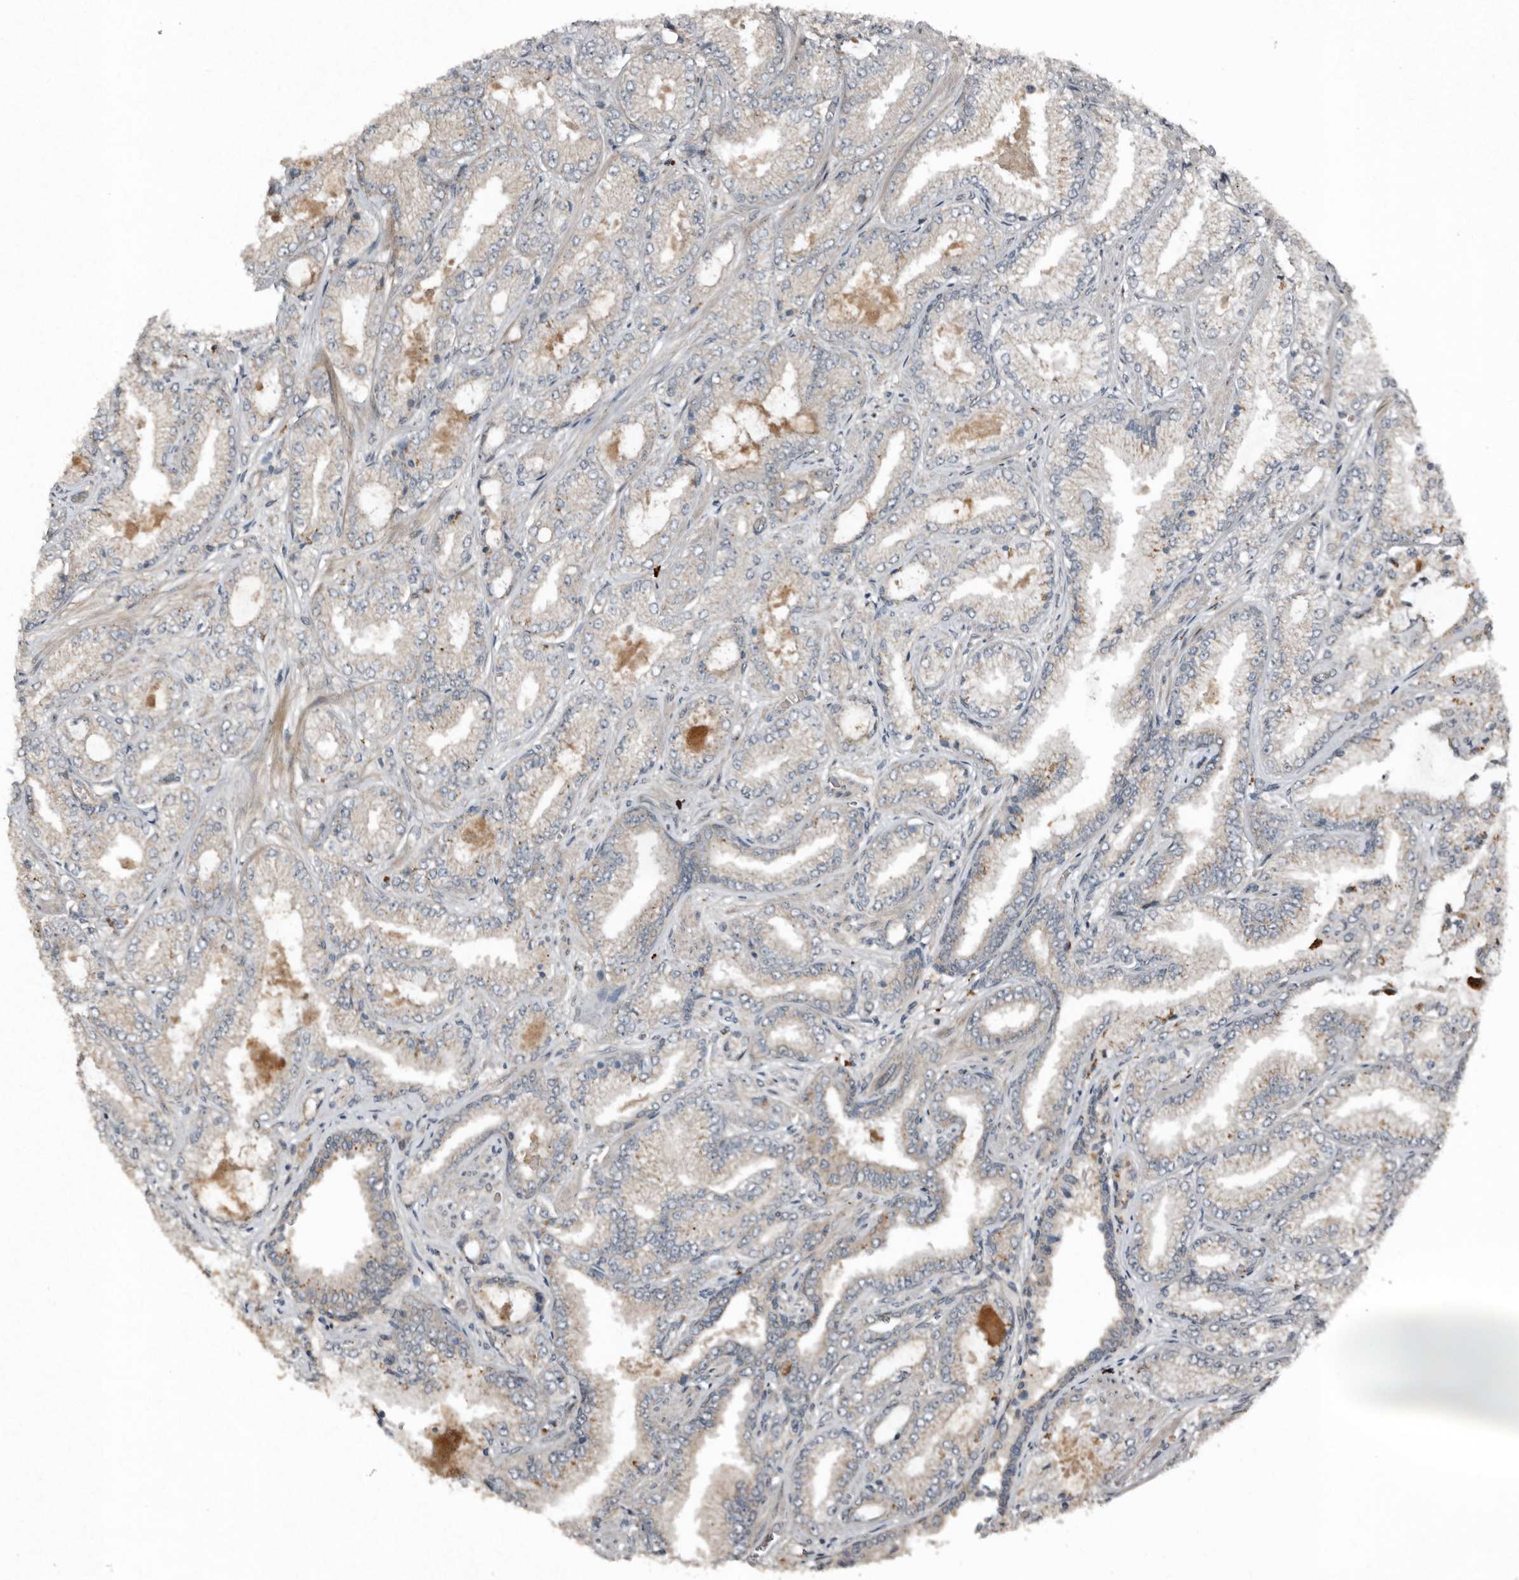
{"staining": {"intensity": "weak", "quantity": "<25%", "location": "cytoplasmic/membranous"}, "tissue": "prostate cancer", "cell_type": "Tumor cells", "image_type": "cancer", "snomed": [{"axis": "morphology", "description": "Adenocarcinoma, High grade"}, {"axis": "topography", "description": "Prostate"}], "caption": "Prostate cancer (high-grade adenocarcinoma) stained for a protein using immunohistochemistry (IHC) displays no positivity tumor cells.", "gene": "TEAD3", "patient": {"sex": "male", "age": 71}}